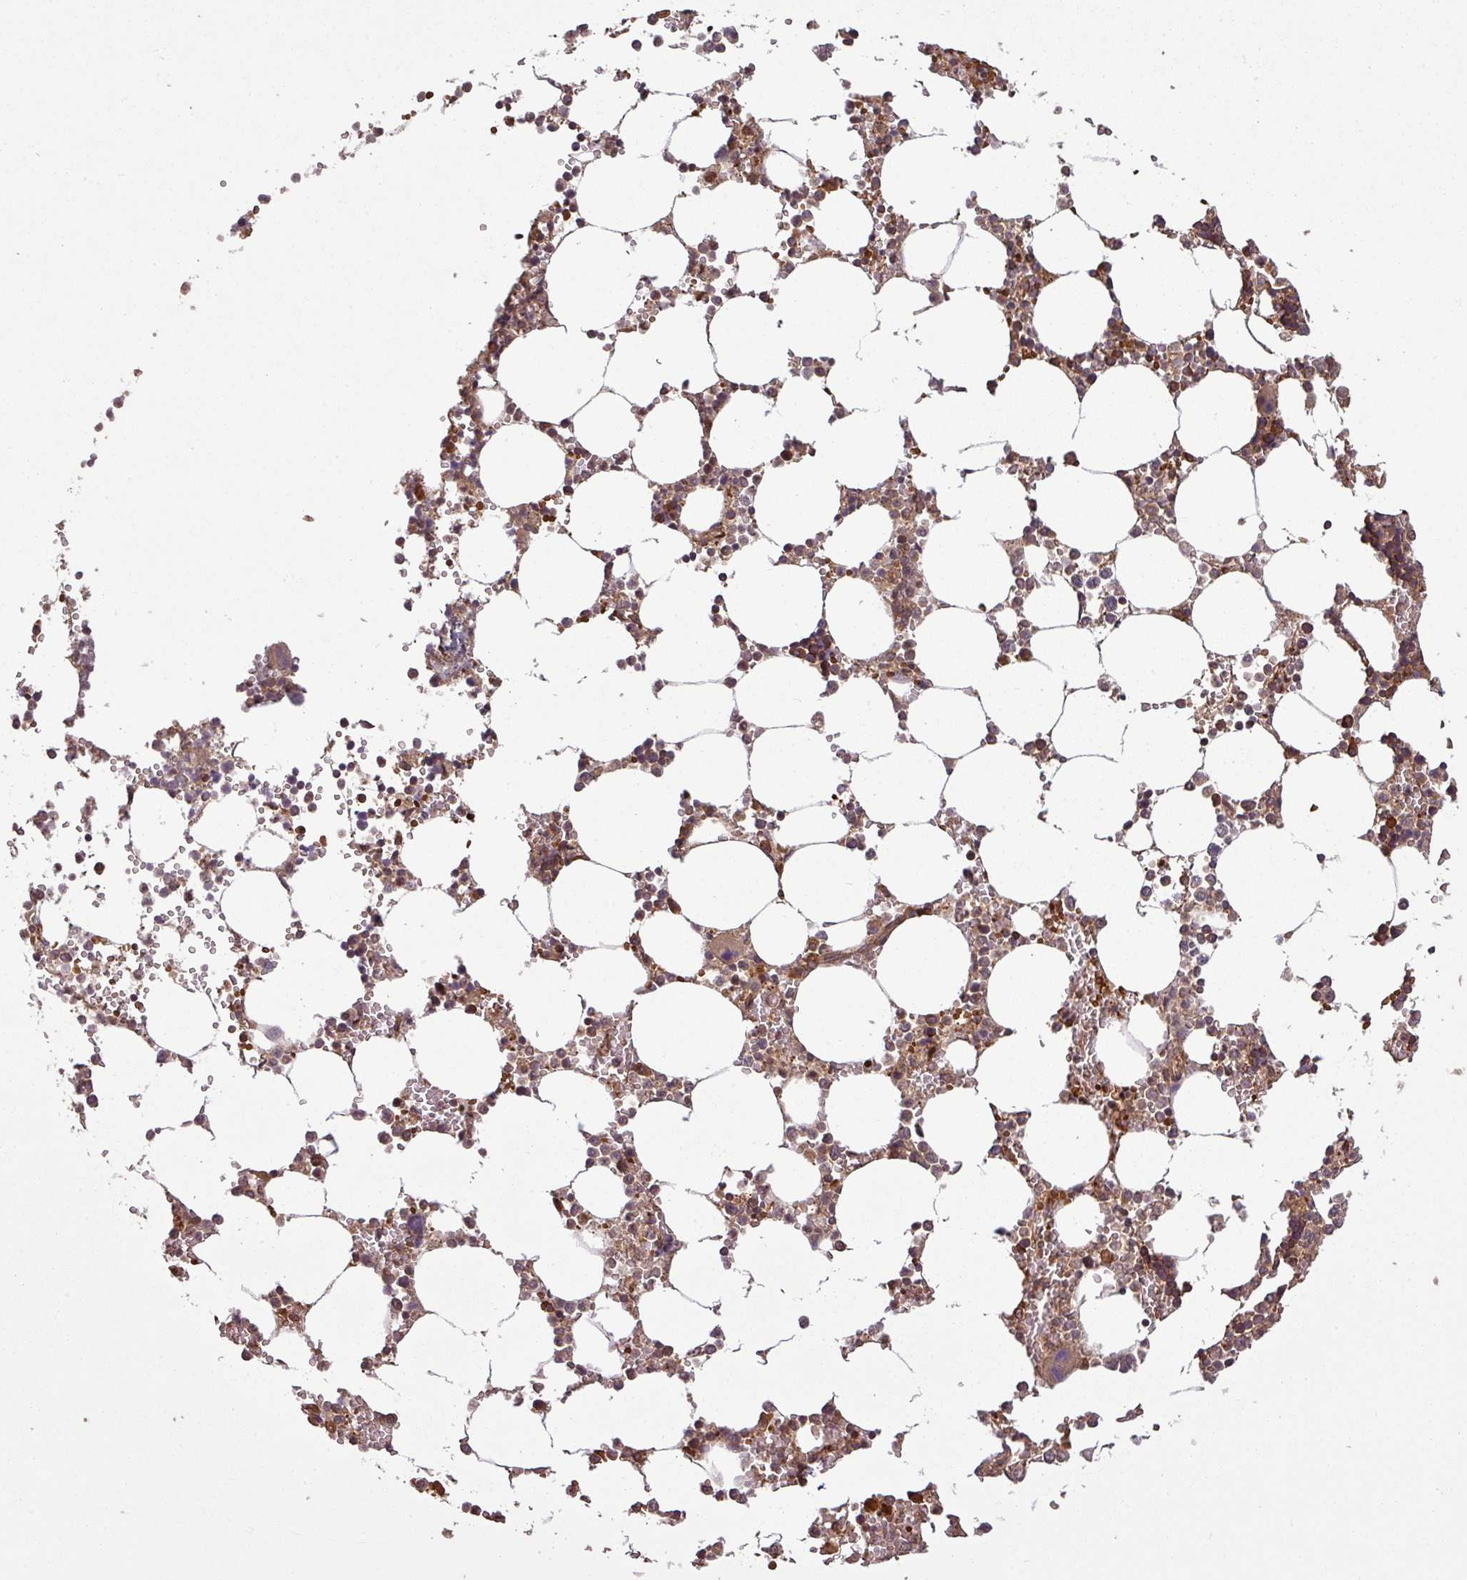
{"staining": {"intensity": "moderate", "quantity": "25%-75%", "location": "cytoplasmic/membranous"}, "tissue": "bone marrow", "cell_type": "Hematopoietic cells", "image_type": "normal", "snomed": [{"axis": "morphology", "description": "Normal tissue, NOS"}, {"axis": "topography", "description": "Bone marrow"}], "caption": "DAB (3,3'-diaminobenzidine) immunohistochemical staining of unremarkable bone marrow displays moderate cytoplasmic/membranous protein positivity in about 25%-75% of hematopoietic cells. The staining was performed using DAB (3,3'-diaminobenzidine) to visualize the protein expression in brown, while the nuclei were stained in blue with hematoxylin (Magnification: 20x).", "gene": "MAP3K6", "patient": {"sex": "male", "age": 64}}